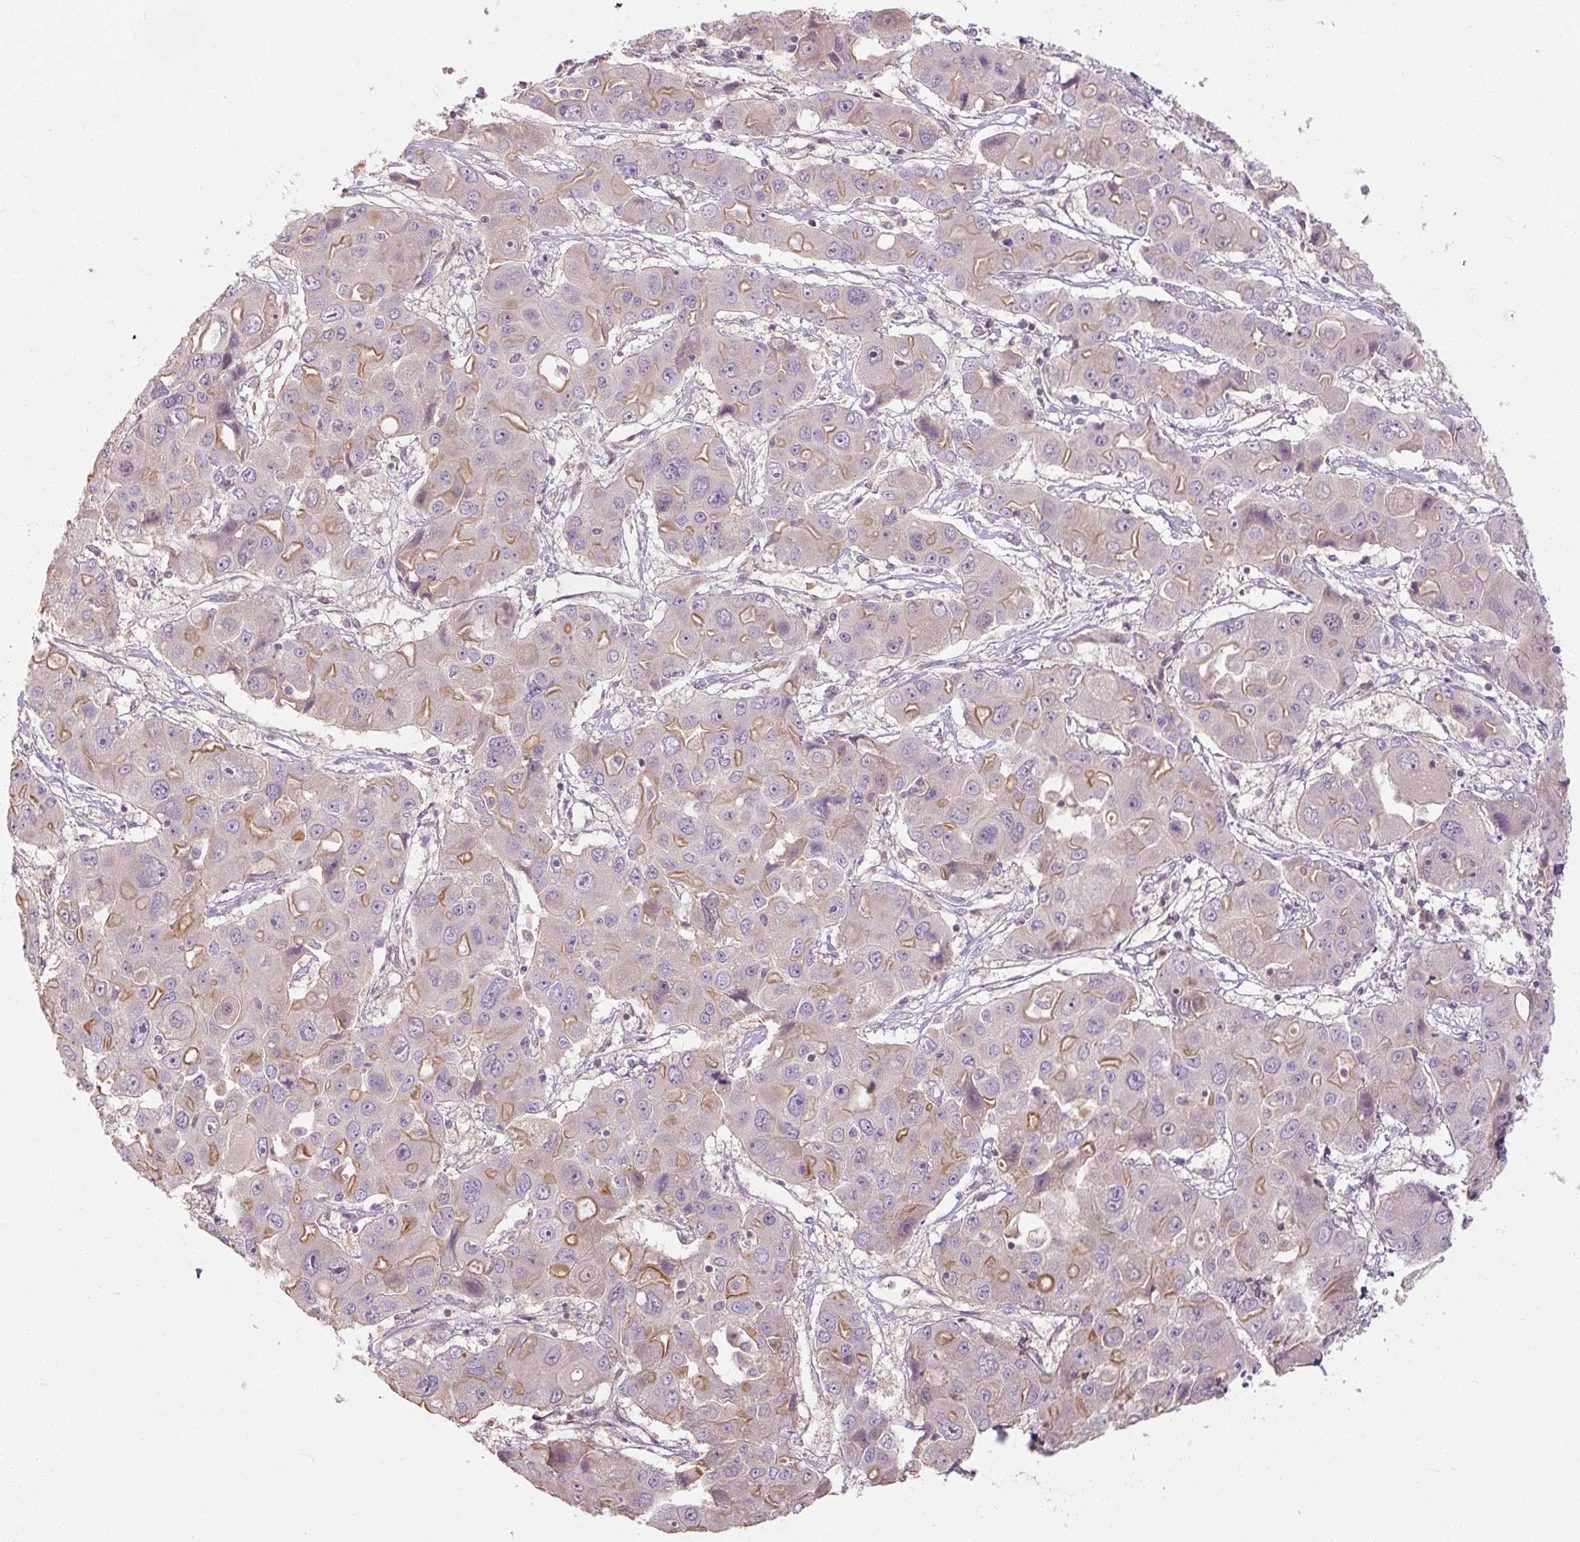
{"staining": {"intensity": "moderate", "quantity": "25%-75%", "location": "cytoplasmic/membranous"}, "tissue": "liver cancer", "cell_type": "Tumor cells", "image_type": "cancer", "snomed": [{"axis": "morphology", "description": "Cholangiocarcinoma"}, {"axis": "topography", "description": "Liver"}], "caption": "Immunohistochemical staining of liver cancer (cholangiocarcinoma) reveals medium levels of moderate cytoplasmic/membranous staining in about 25%-75% of tumor cells.", "gene": "RB1CC1", "patient": {"sex": "male", "age": 67}}